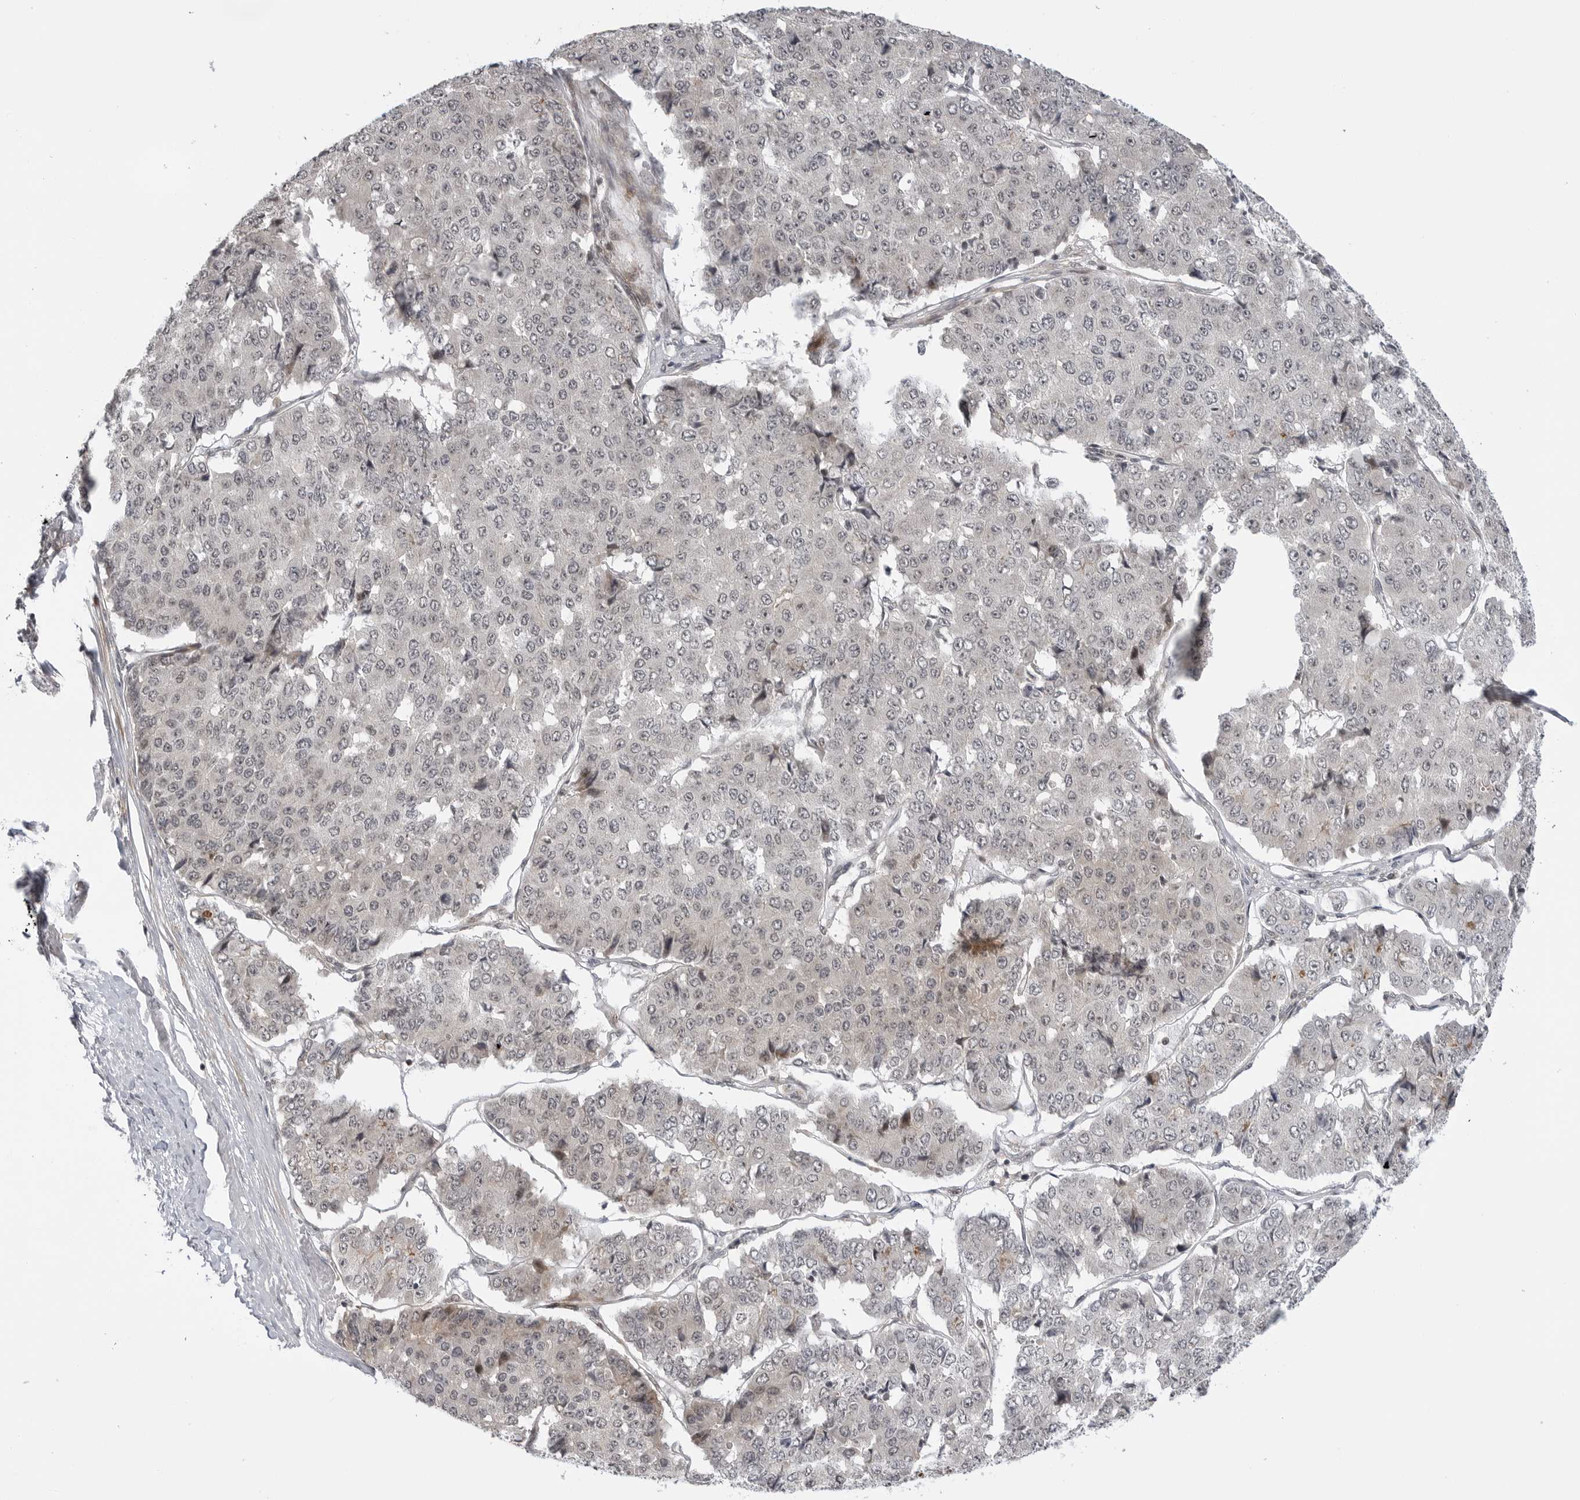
{"staining": {"intensity": "negative", "quantity": "none", "location": "none"}, "tissue": "pancreatic cancer", "cell_type": "Tumor cells", "image_type": "cancer", "snomed": [{"axis": "morphology", "description": "Adenocarcinoma, NOS"}, {"axis": "topography", "description": "Pancreas"}], "caption": "High magnification brightfield microscopy of pancreatic cancer stained with DAB (brown) and counterstained with hematoxylin (blue): tumor cells show no significant expression.", "gene": "ADAMTS5", "patient": {"sex": "male", "age": 50}}